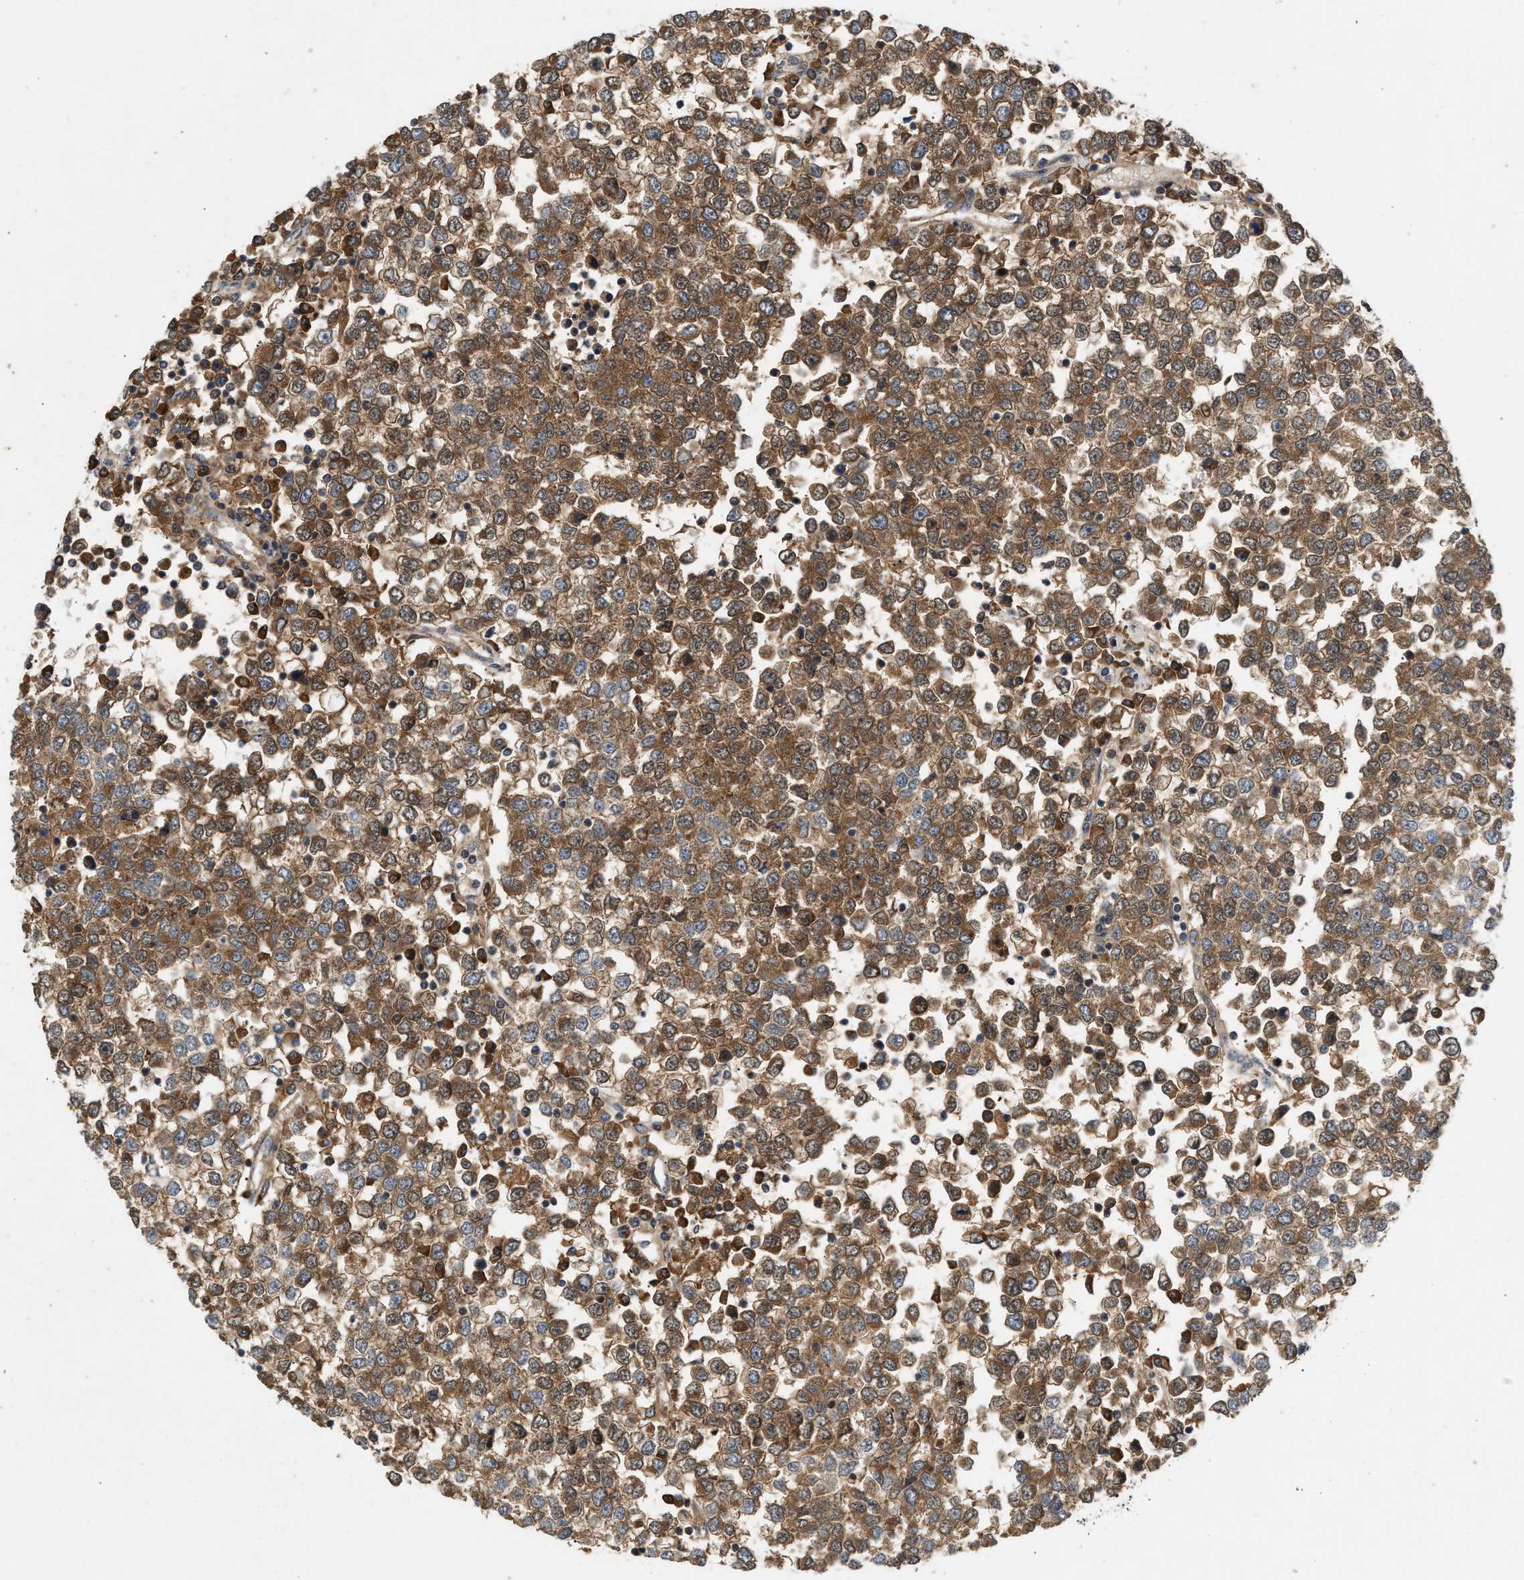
{"staining": {"intensity": "moderate", "quantity": ">75%", "location": "cytoplasmic/membranous,nuclear"}, "tissue": "testis cancer", "cell_type": "Tumor cells", "image_type": "cancer", "snomed": [{"axis": "morphology", "description": "Seminoma, NOS"}, {"axis": "topography", "description": "Testis"}], "caption": "An immunohistochemistry (IHC) micrograph of neoplastic tissue is shown. Protein staining in brown labels moderate cytoplasmic/membranous and nuclear positivity in seminoma (testis) within tumor cells.", "gene": "RUSC2", "patient": {"sex": "male", "age": 65}}